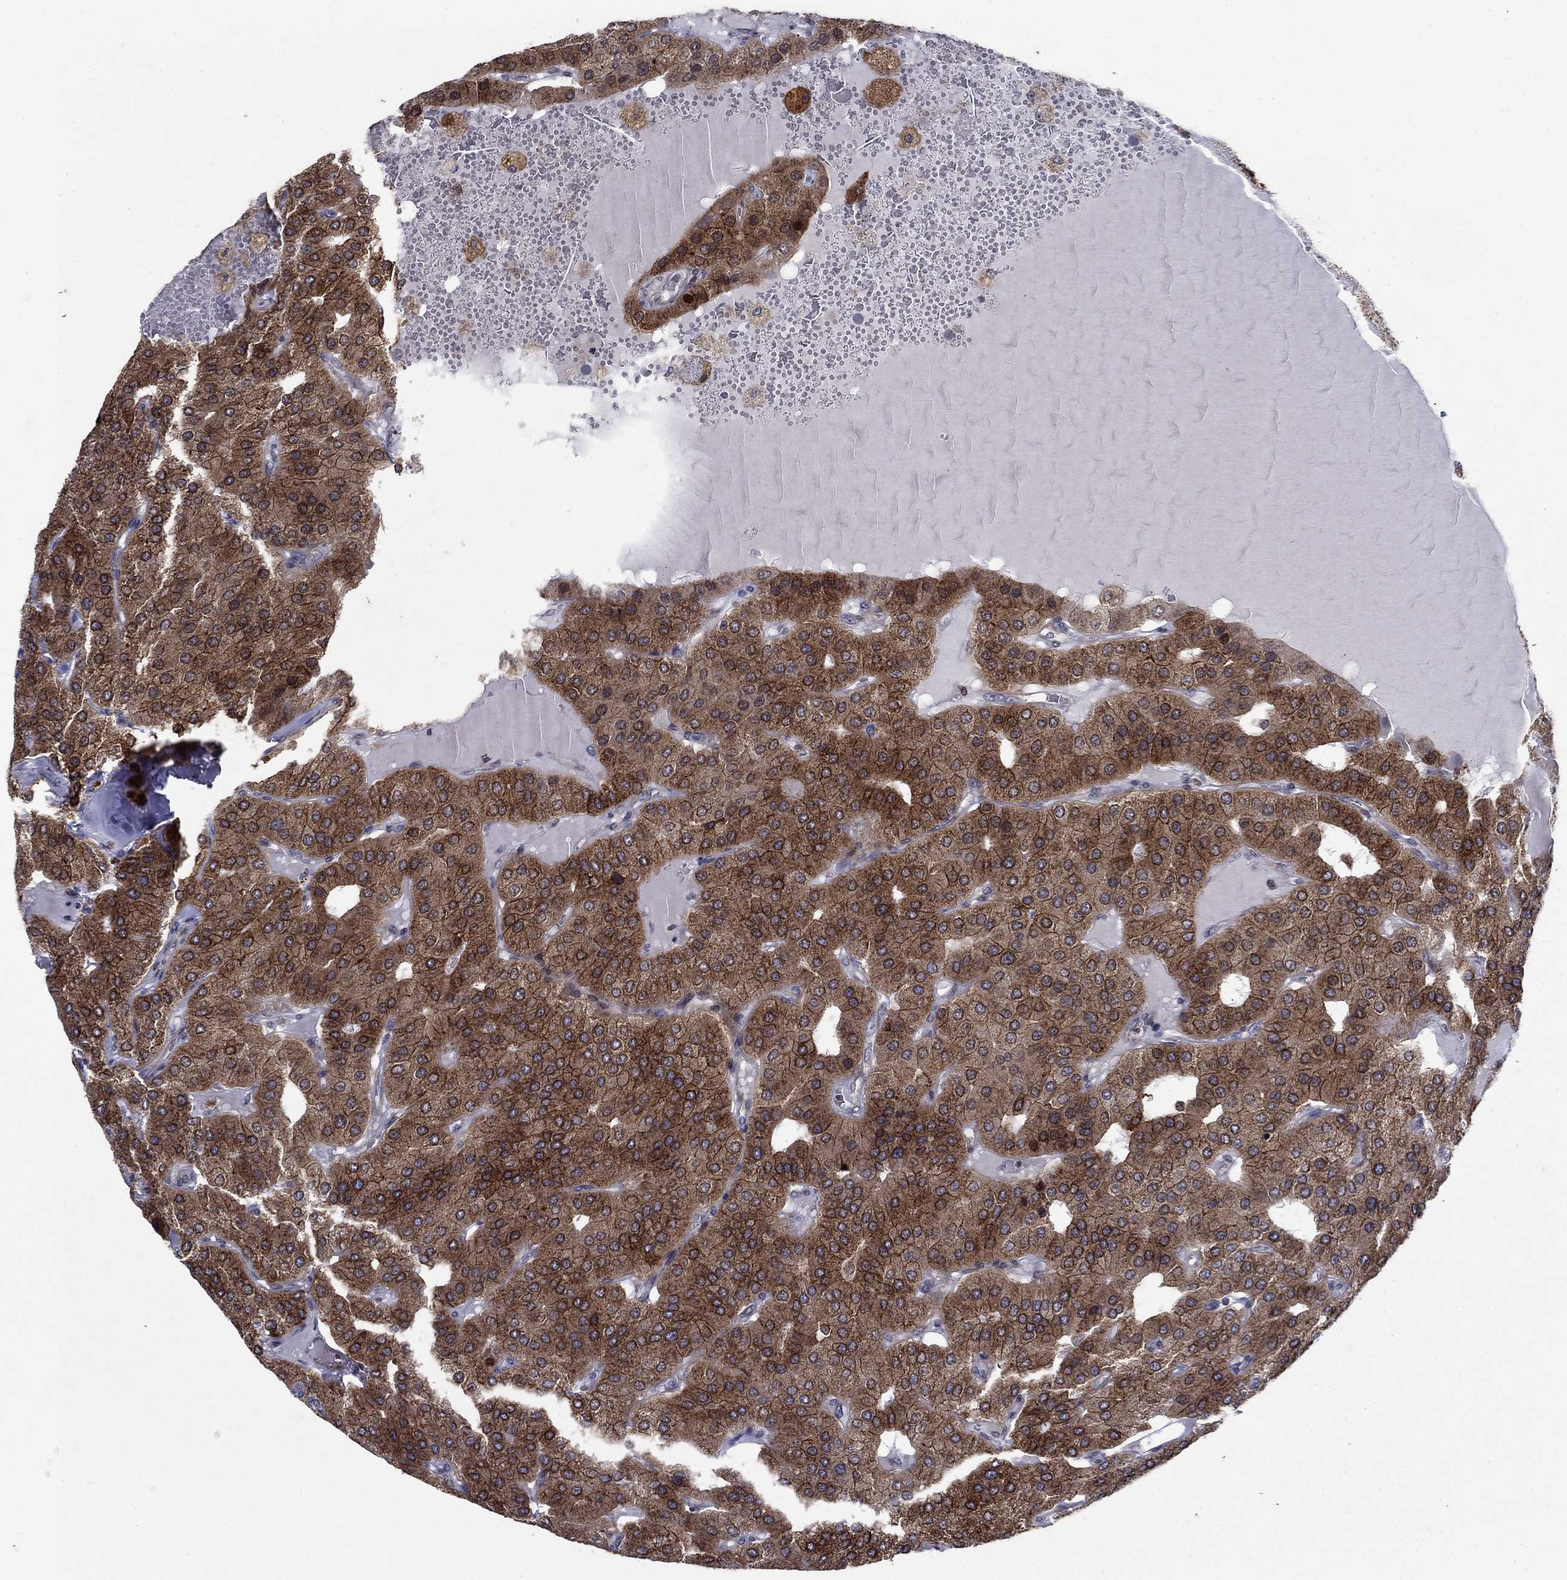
{"staining": {"intensity": "strong", "quantity": ">75%", "location": "cytoplasmic/membranous"}, "tissue": "parathyroid gland", "cell_type": "Glandular cells", "image_type": "normal", "snomed": [{"axis": "morphology", "description": "Normal tissue, NOS"}, {"axis": "morphology", "description": "Adenoma, NOS"}, {"axis": "topography", "description": "Parathyroid gland"}], "caption": "DAB (3,3'-diaminobenzidine) immunohistochemical staining of benign human parathyroid gland displays strong cytoplasmic/membranous protein staining in approximately >75% of glandular cells.", "gene": "DHRS7", "patient": {"sex": "female", "age": 86}}